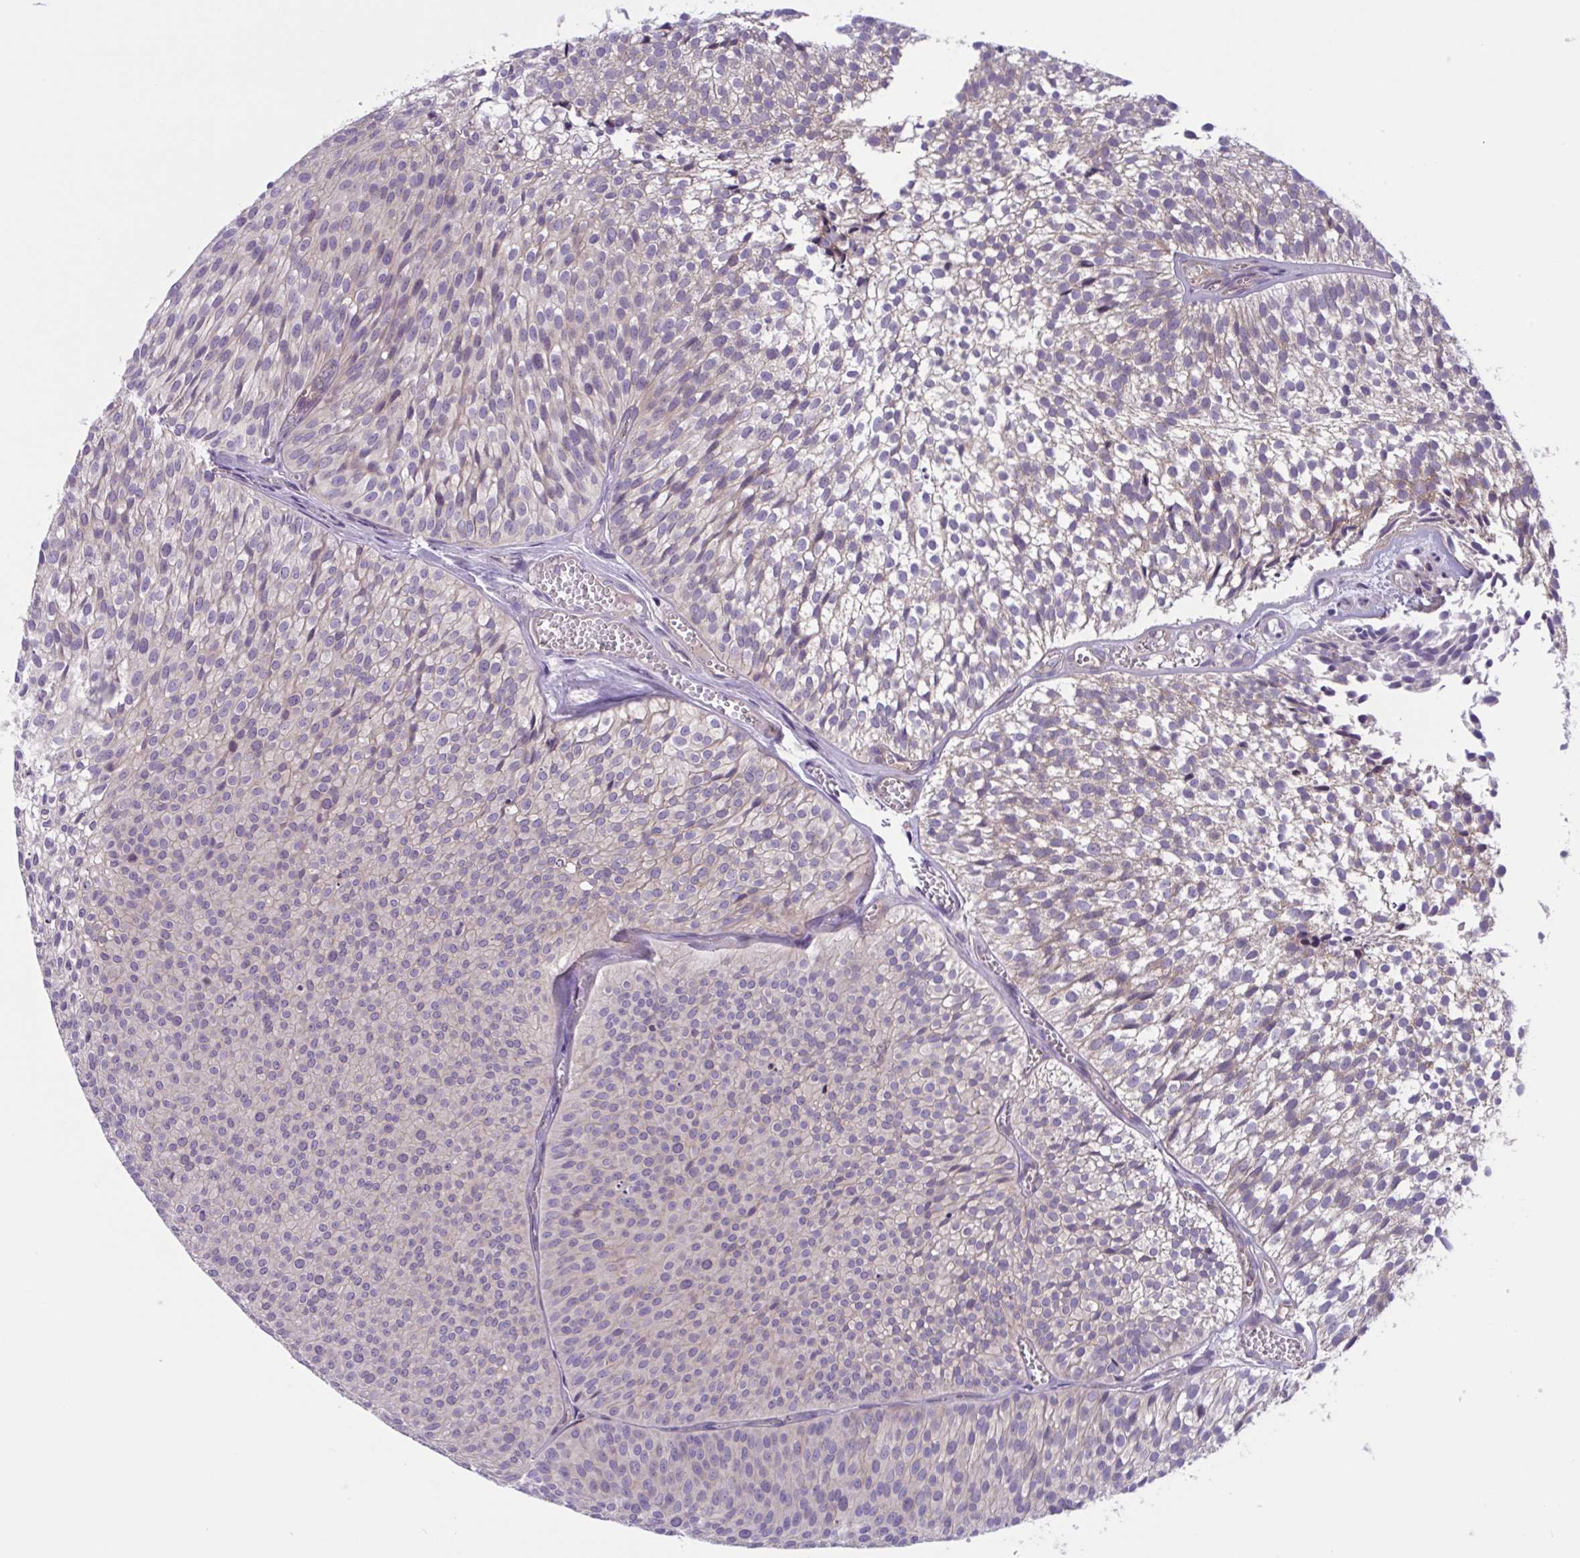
{"staining": {"intensity": "moderate", "quantity": "<25%", "location": "cytoplasmic/membranous"}, "tissue": "urothelial cancer", "cell_type": "Tumor cells", "image_type": "cancer", "snomed": [{"axis": "morphology", "description": "Urothelial carcinoma, Low grade"}, {"axis": "topography", "description": "Urinary bladder"}], "caption": "Urothelial cancer stained with a protein marker demonstrates moderate staining in tumor cells.", "gene": "TTC7B", "patient": {"sex": "male", "age": 91}}